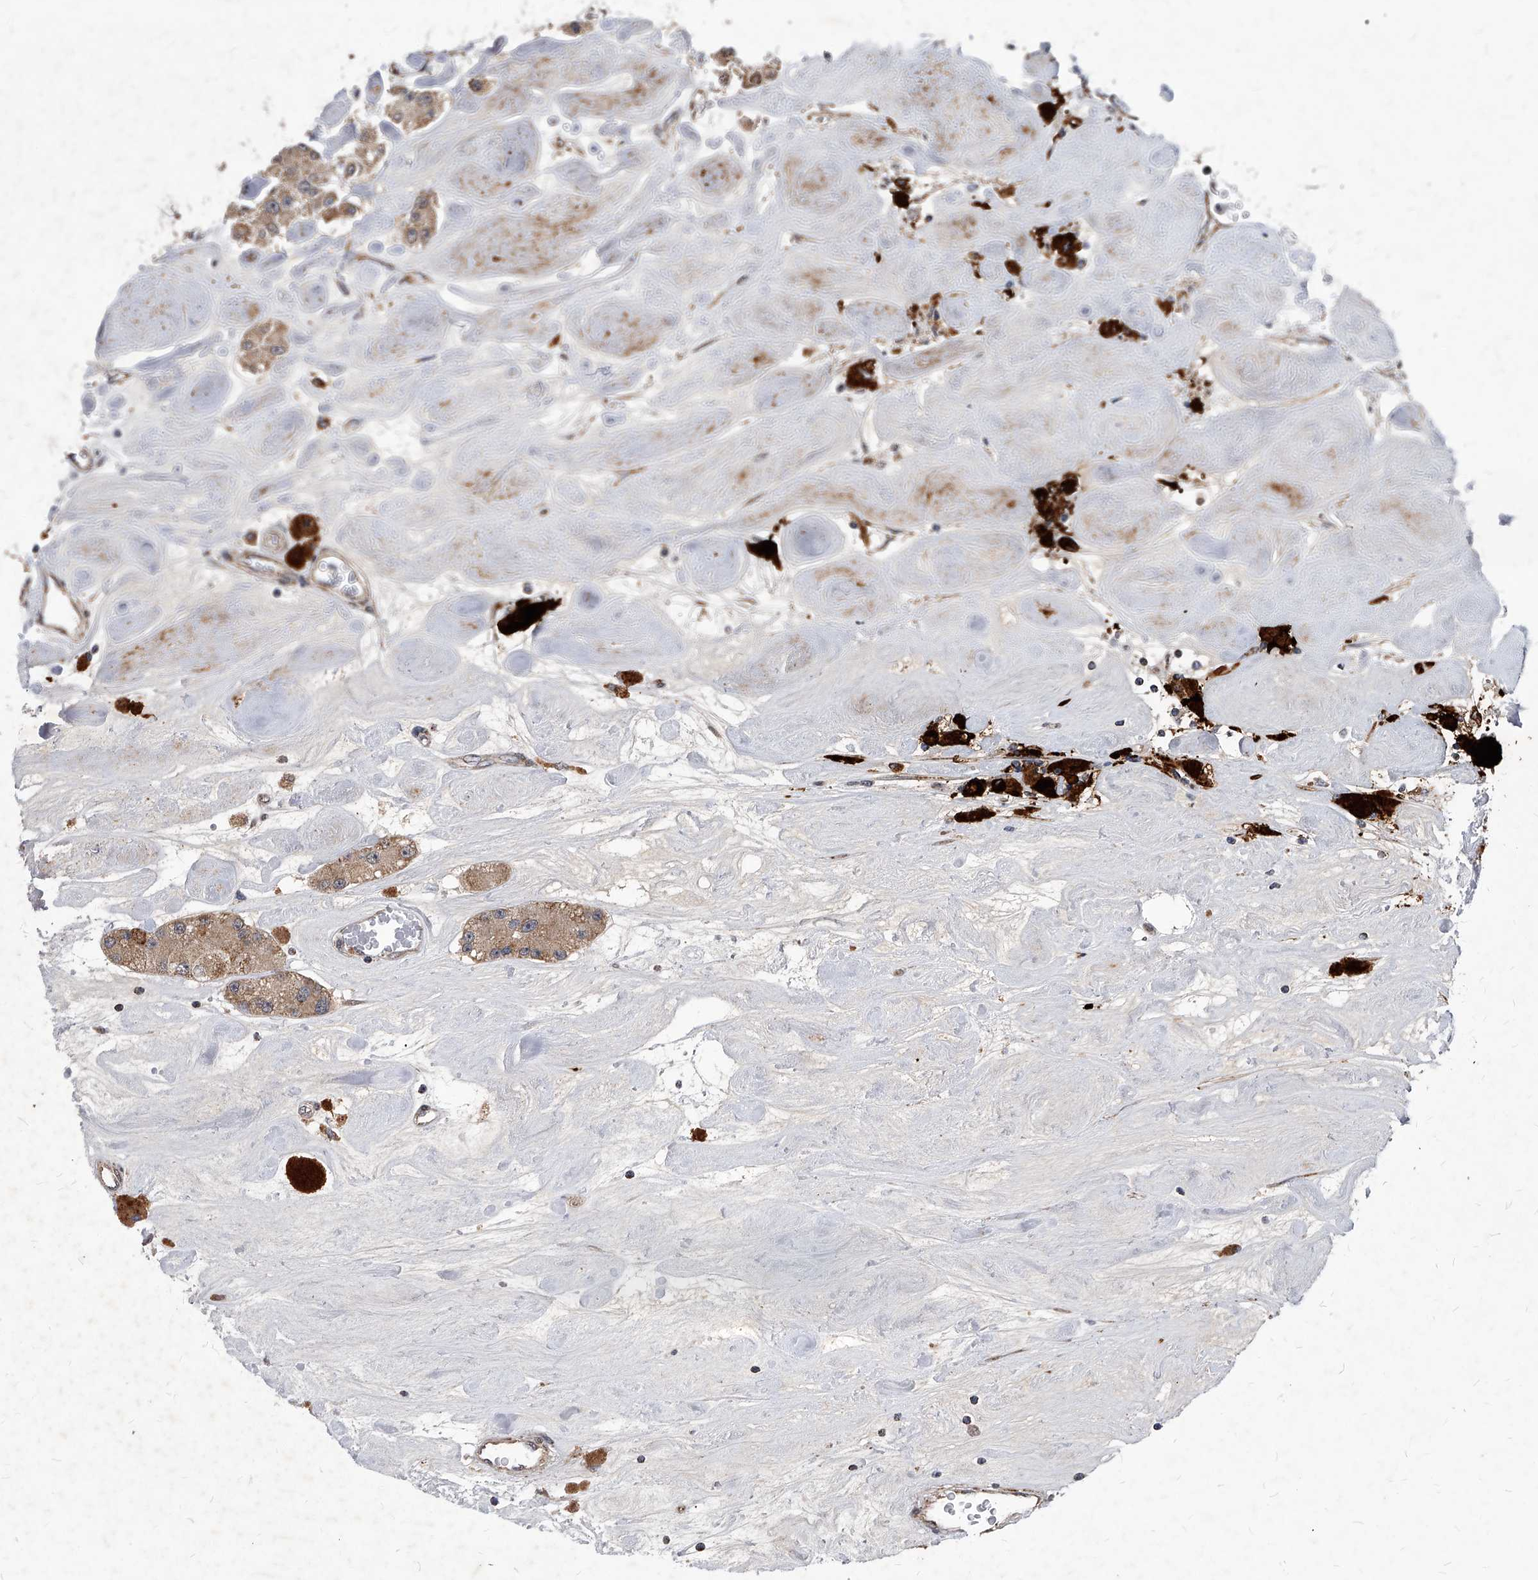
{"staining": {"intensity": "moderate", "quantity": ">75%", "location": "cytoplasmic/membranous"}, "tissue": "carcinoid", "cell_type": "Tumor cells", "image_type": "cancer", "snomed": [{"axis": "morphology", "description": "Carcinoid, malignant, NOS"}, {"axis": "topography", "description": "Pancreas"}], "caption": "Immunohistochemical staining of human carcinoid (malignant) reveals medium levels of moderate cytoplasmic/membranous protein staining in approximately >75% of tumor cells. Nuclei are stained in blue.", "gene": "SOBP", "patient": {"sex": "male", "age": 41}}